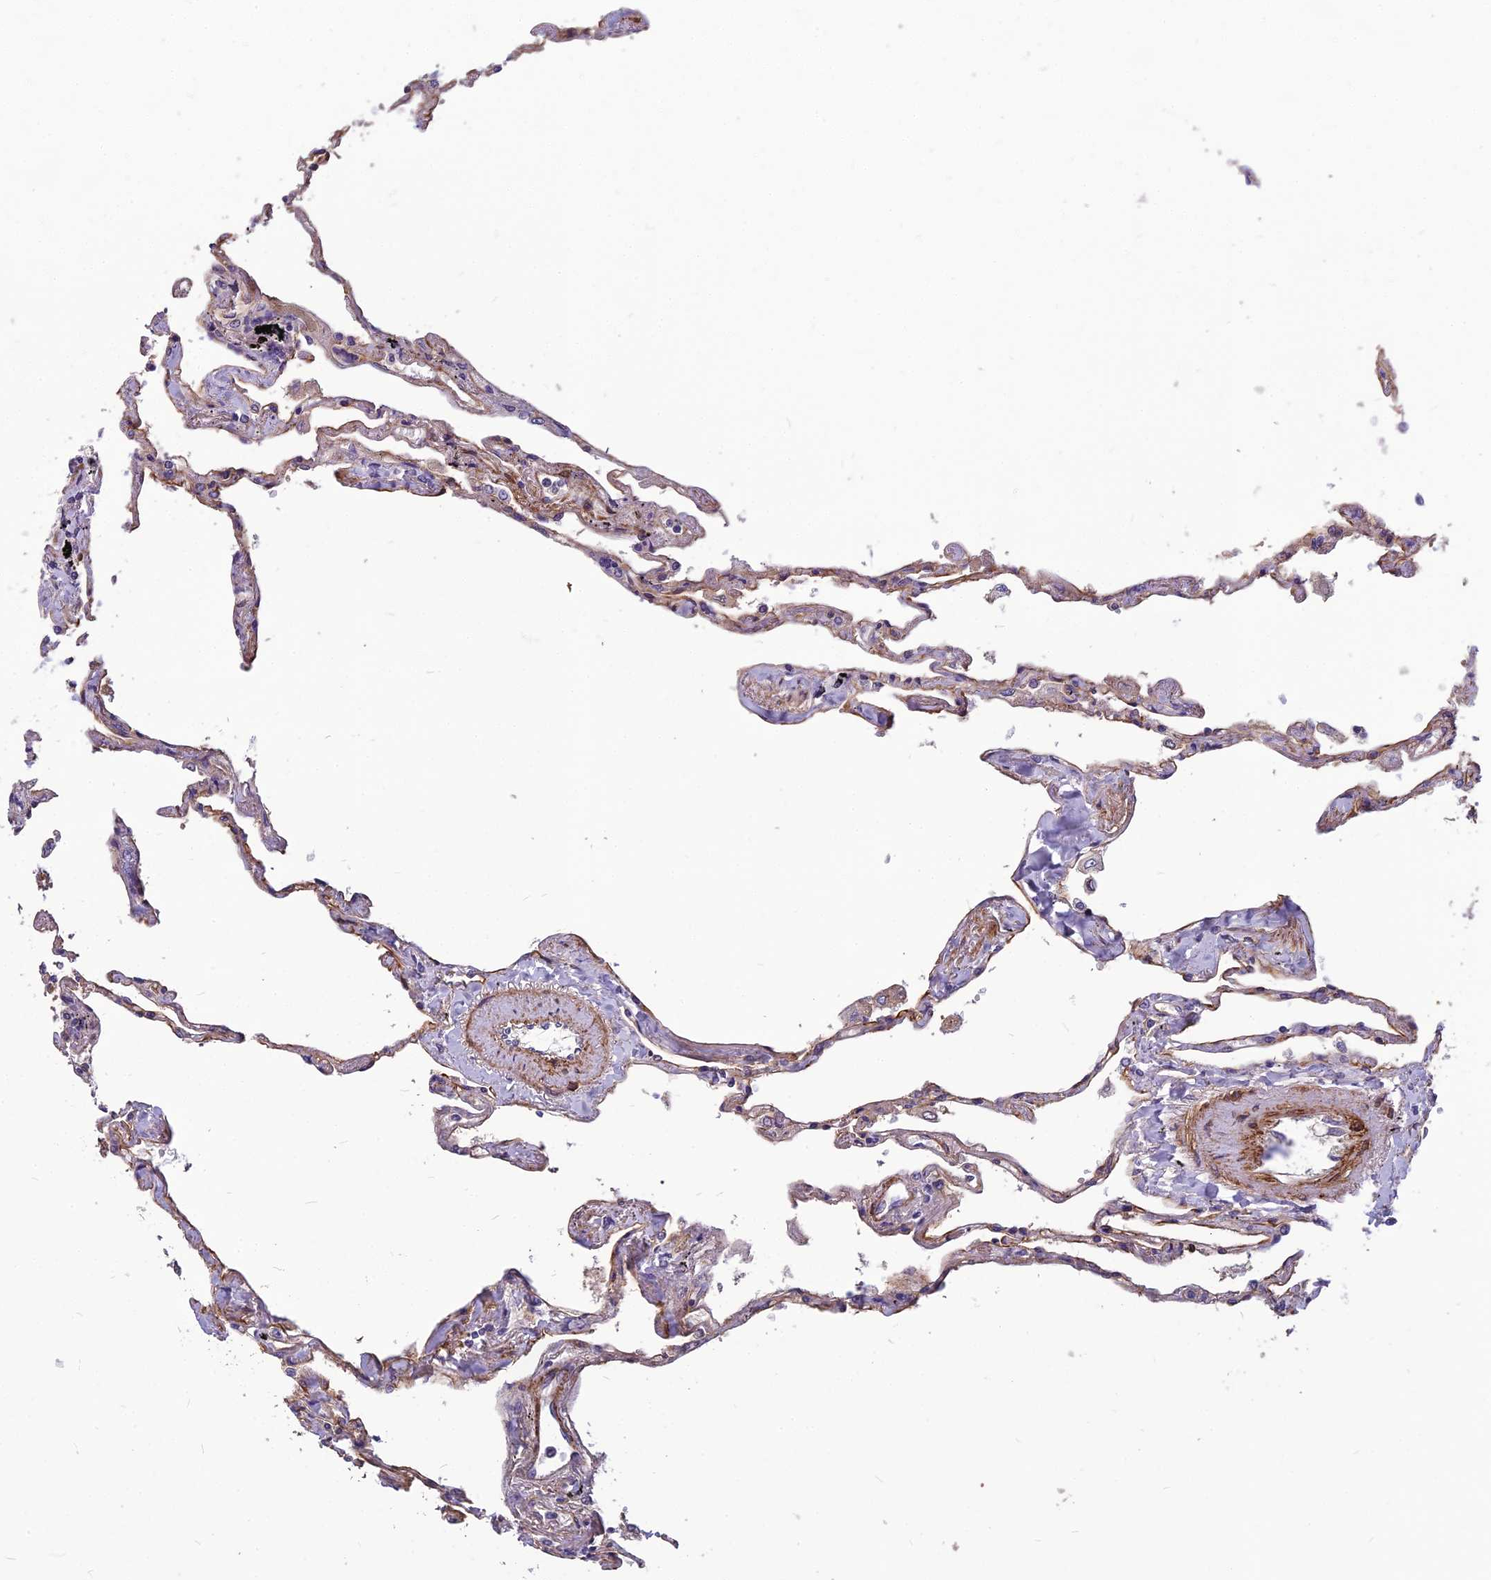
{"staining": {"intensity": "weak", "quantity": "25%-75%", "location": "cytoplasmic/membranous"}, "tissue": "lung", "cell_type": "Alveolar cells", "image_type": "normal", "snomed": [{"axis": "morphology", "description": "Normal tissue, NOS"}, {"axis": "topography", "description": "Lung"}], "caption": "The photomicrograph exhibits a brown stain indicating the presence of a protein in the cytoplasmic/membranous of alveolar cells in lung.", "gene": "TSPAN15", "patient": {"sex": "female", "age": 67}}